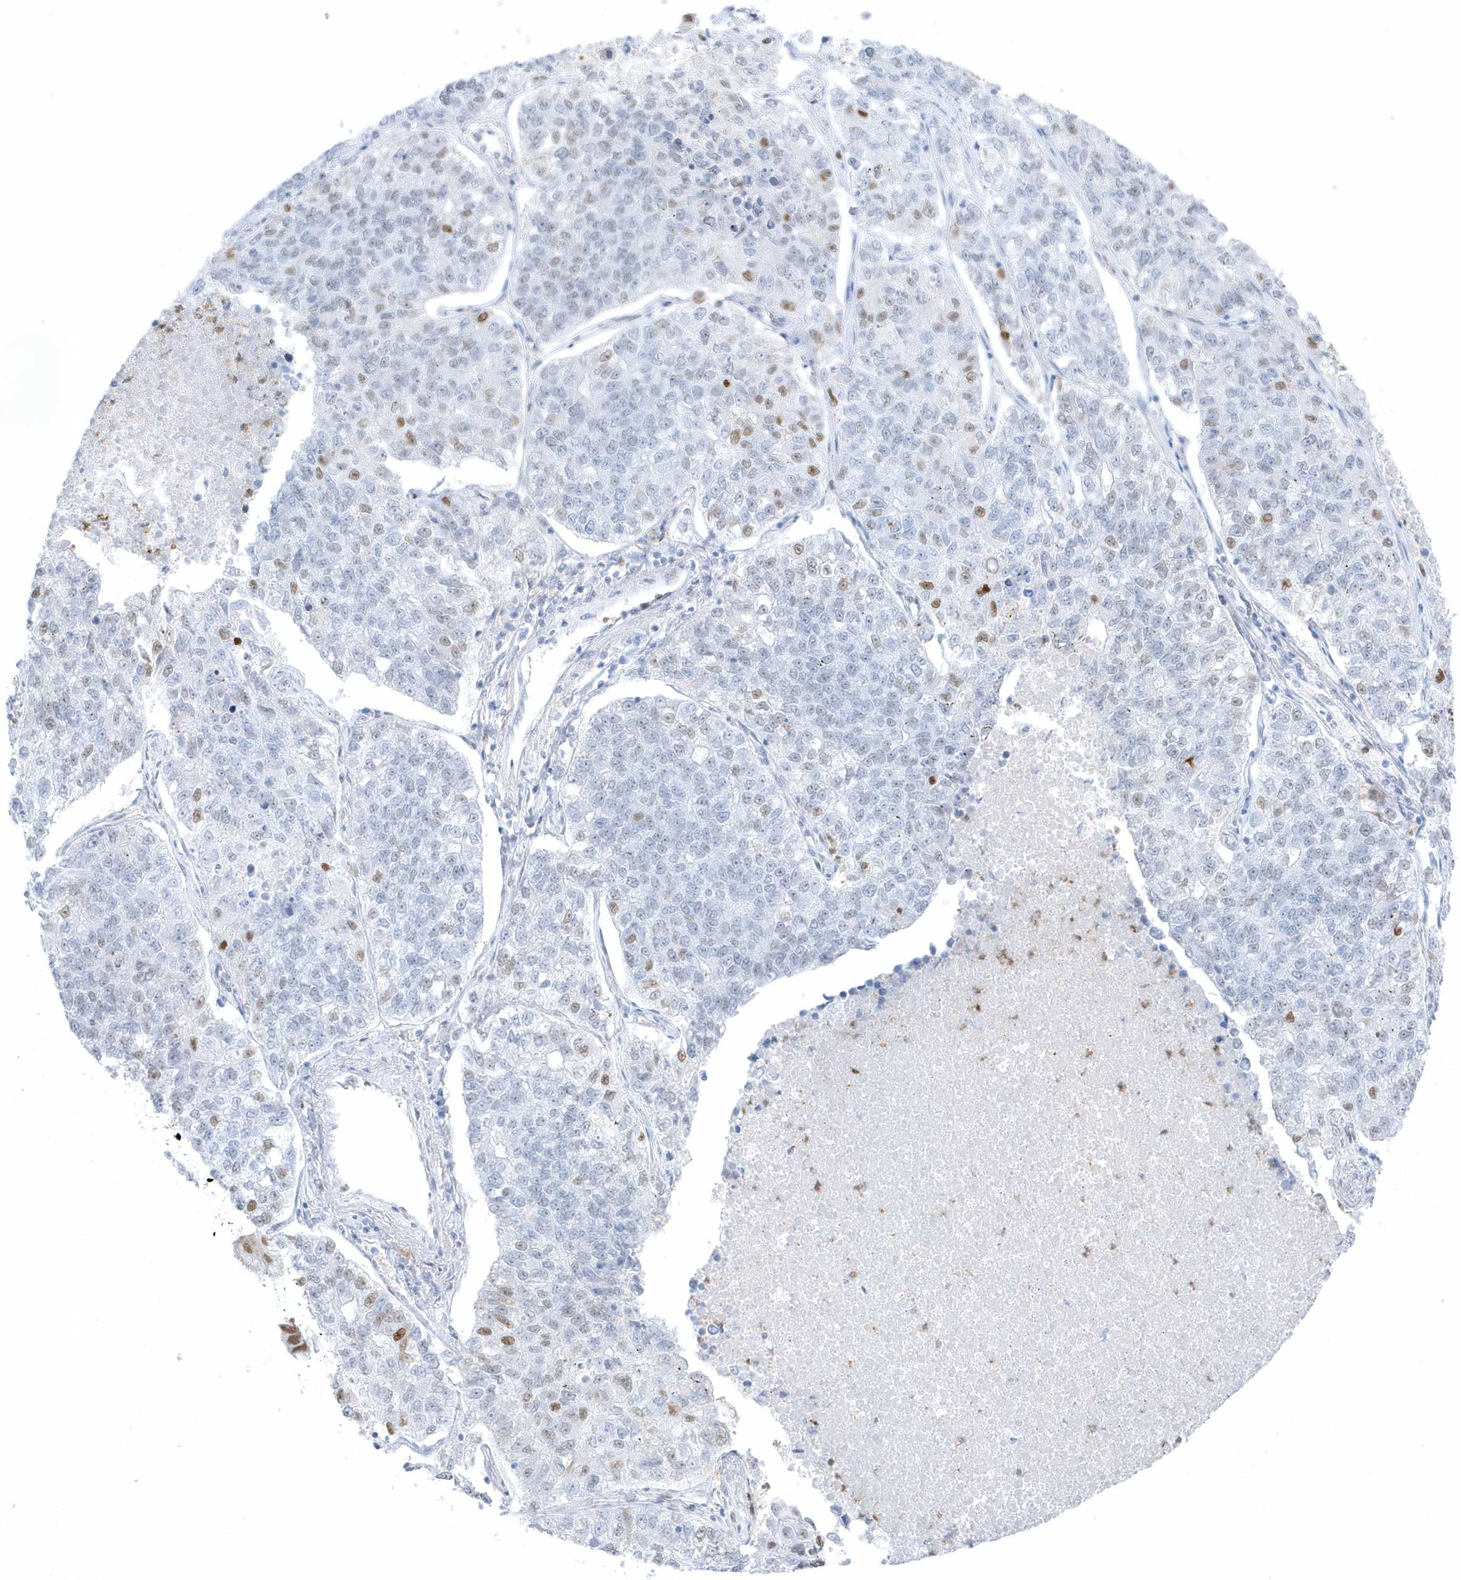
{"staining": {"intensity": "moderate", "quantity": "<25%", "location": "nuclear"}, "tissue": "lung cancer", "cell_type": "Tumor cells", "image_type": "cancer", "snomed": [{"axis": "morphology", "description": "Adenocarcinoma, NOS"}, {"axis": "topography", "description": "Lung"}], "caption": "A low amount of moderate nuclear staining is appreciated in about <25% of tumor cells in lung adenocarcinoma tissue.", "gene": "SMIM34", "patient": {"sex": "male", "age": 49}}